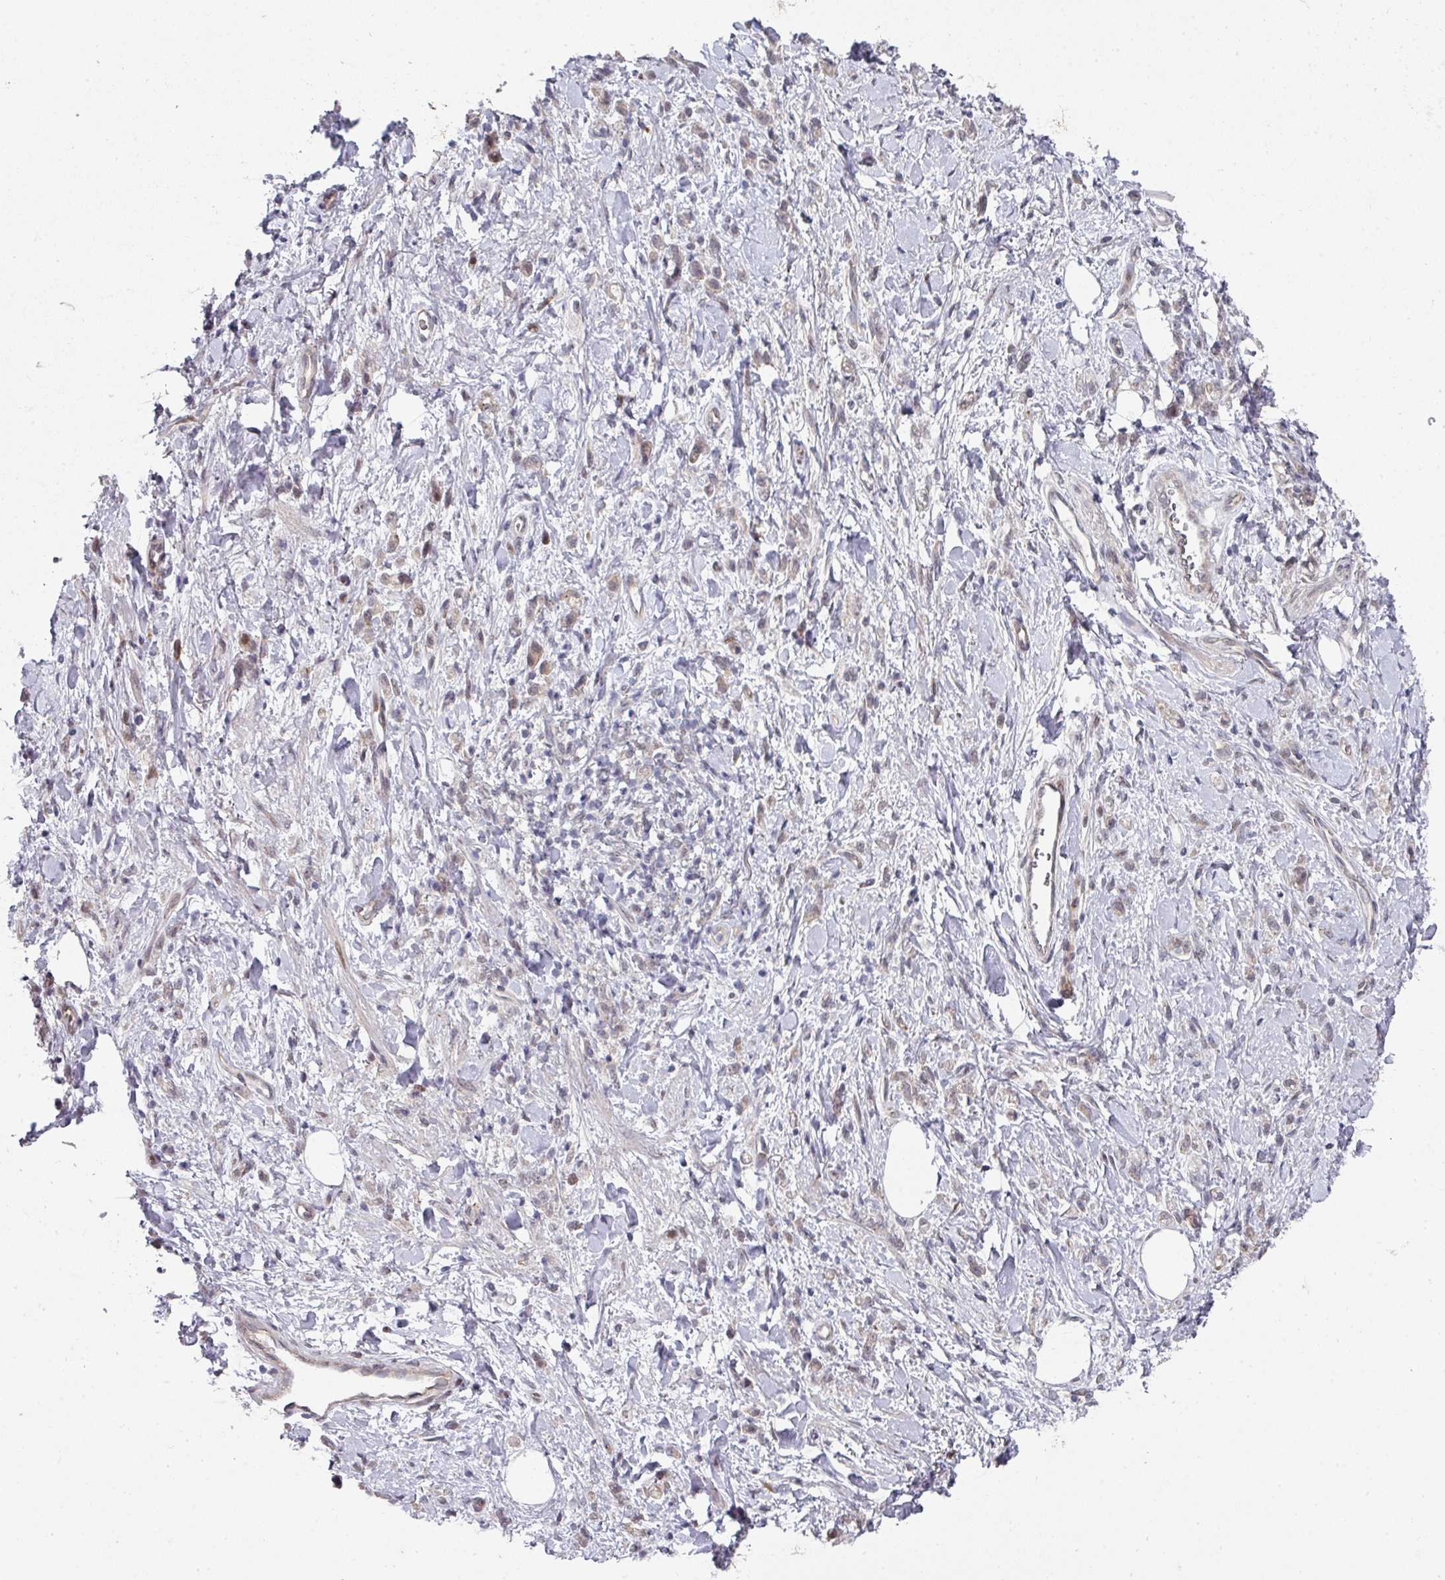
{"staining": {"intensity": "weak", "quantity": "<25%", "location": "cytoplasmic/membranous,nuclear"}, "tissue": "stomach cancer", "cell_type": "Tumor cells", "image_type": "cancer", "snomed": [{"axis": "morphology", "description": "Adenocarcinoma, NOS"}, {"axis": "topography", "description": "Stomach"}], "caption": "The micrograph demonstrates no significant staining in tumor cells of stomach cancer (adenocarcinoma). Nuclei are stained in blue.", "gene": "TMCC1", "patient": {"sex": "male", "age": 77}}